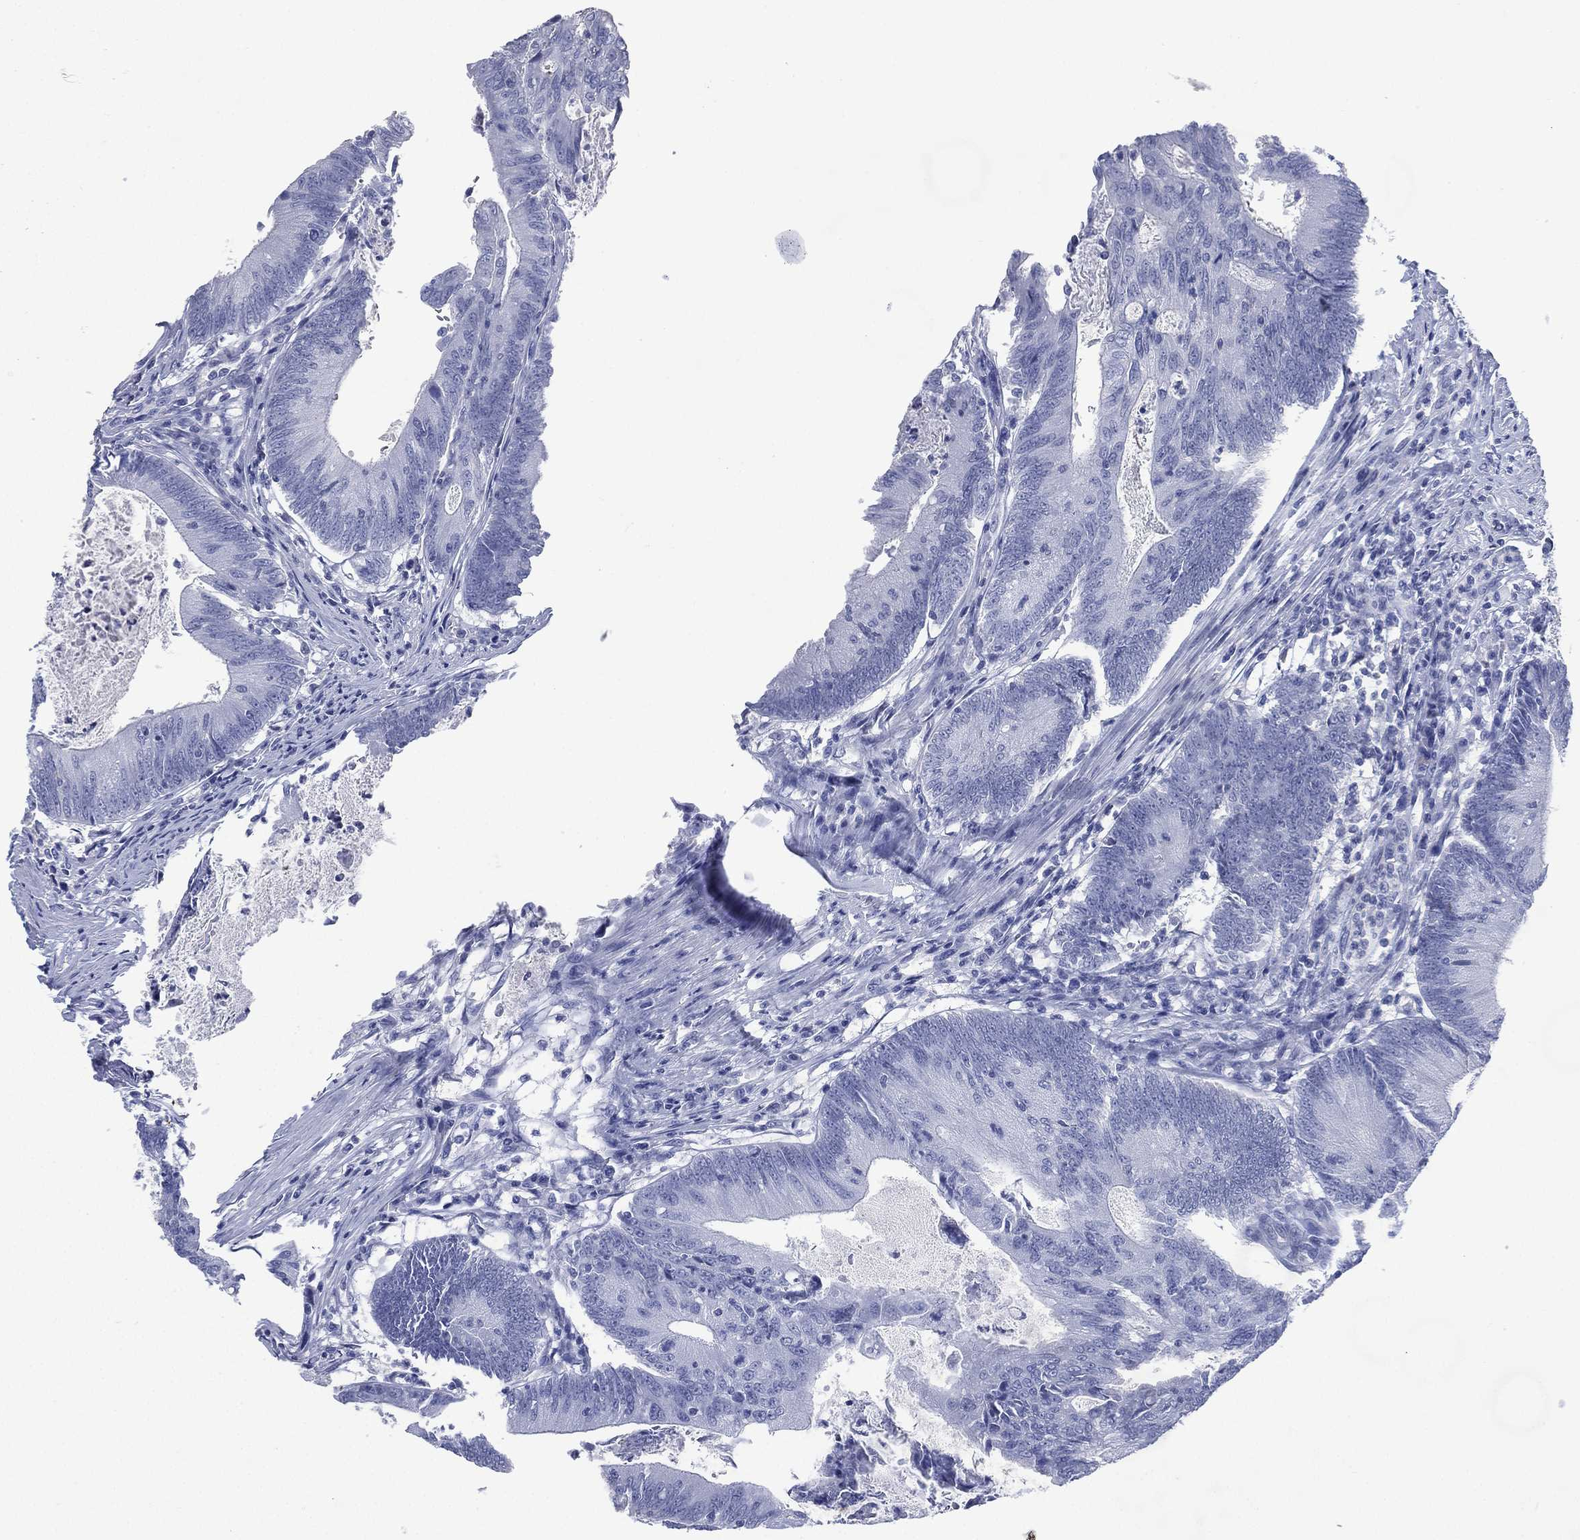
{"staining": {"intensity": "negative", "quantity": "none", "location": "none"}, "tissue": "colorectal cancer", "cell_type": "Tumor cells", "image_type": "cancer", "snomed": [{"axis": "morphology", "description": "Adenocarcinoma, NOS"}, {"axis": "topography", "description": "Colon"}], "caption": "High magnification brightfield microscopy of colorectal cancer (adenocarcinoma) stained with DAB (3,3'-diaminobenzidine) (brown) and counterstained with hematoxylin (blue): tumor cells show no significant positivity.", "gene": "TMEM247", "patient": {"sex": "female", "age": 70}}